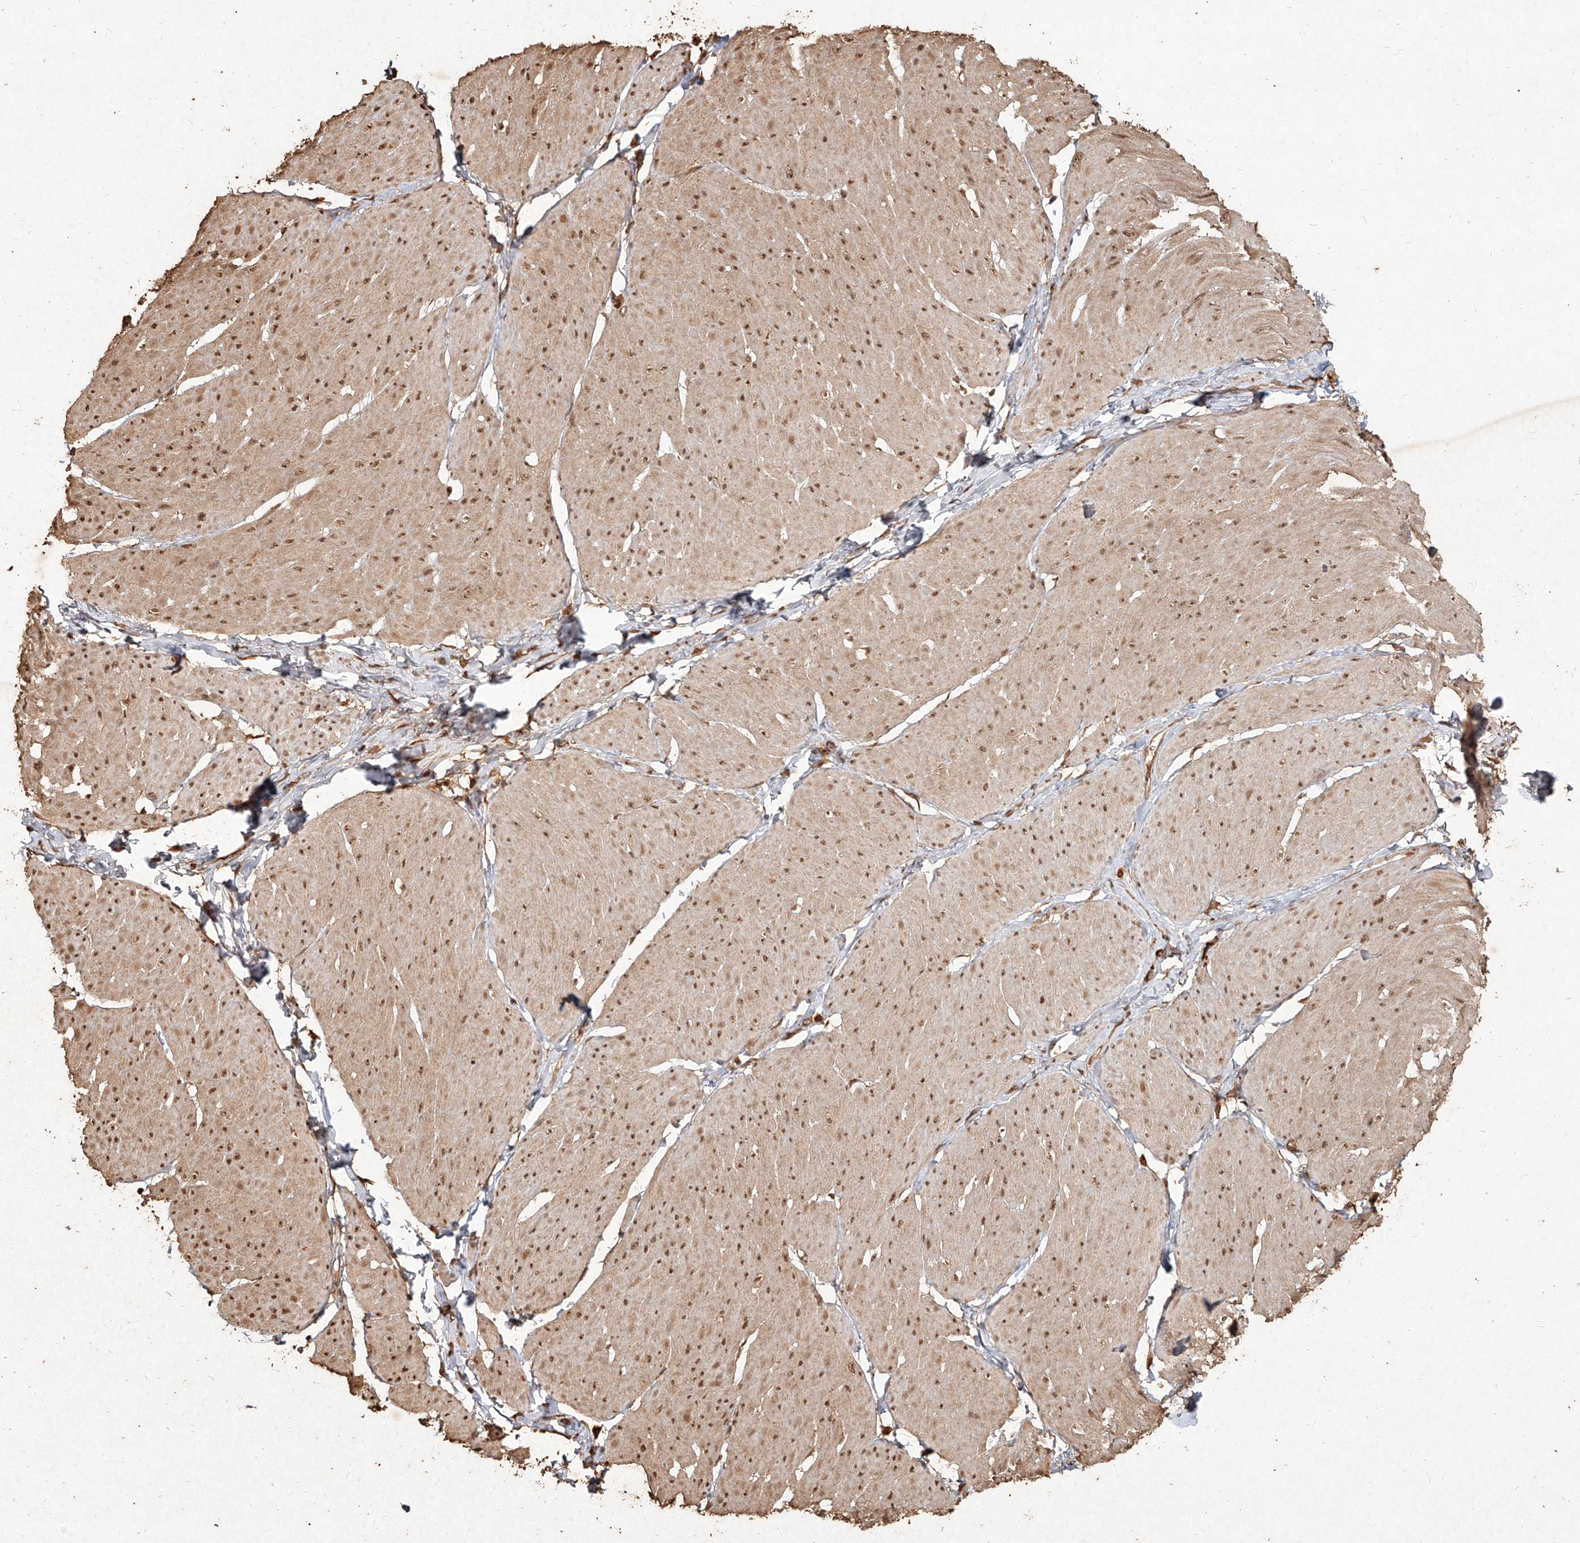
{"staining": {"intensity": "moderate", "quantity": ">75%", "location": "cytoplasmic/membranous,nuclear"}, "tissue": "smooth muscle", "cell_type": "Smooth muscle cells", "image_type": "normal", "snomed": [{"axis": "morphology", "description": "Urothelial carcinoma, High grade"}, {"axis": "topography", "description": "Urinary bladder"}], "caption": "IHC histopathology image of normal smooth muscle: human smooth muscle stained using IHC demonstrates medium levels of moderate protein expression localized specifically in the cytoplasmic/membranous,nuclear of smooth muscle cells, appearing as a cytoplasmic/membranous,nuclear brown color.", "gene": "UBE2K", "patient": {"sex": "male", "age": 46}}